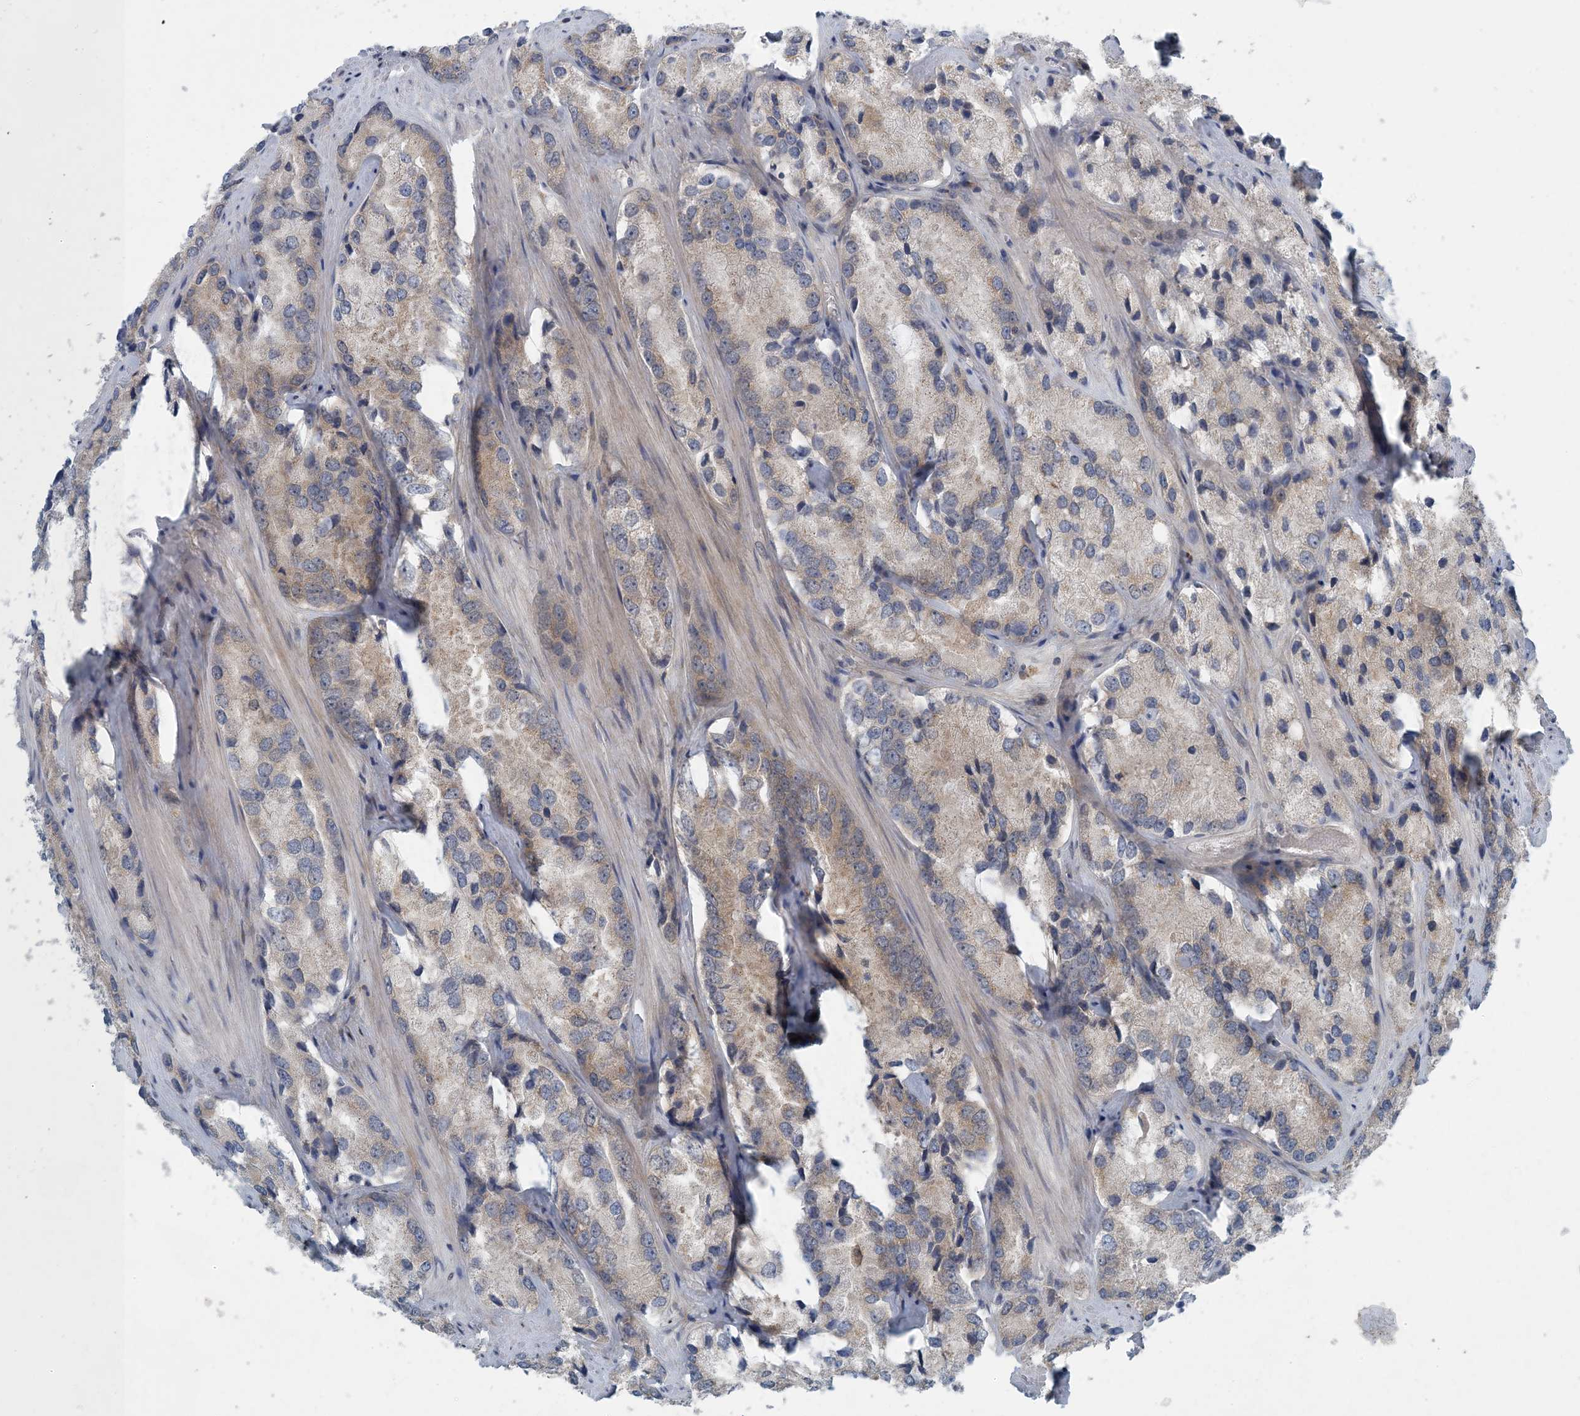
{"staining": {"intensity": "weak", "quantity": "25%-75%", "location": "cytoplasmic/membranous"}, "tissue": "prostate cancer", "cell_type": "Tumor cells", "image_type": "cancer", "snomed": [{"axis": "morphology", "description": "Adenocarcinoma, High grade"}, {"axis": "topography", "description": "Prostate"}], "caption": "The immunohistochemical stain labels weak cytoplasmic/membranous positivity in tumor cells of prostate high-grade adenocarcinoma tissue.", "gene": "HIKESHI", "patient": {"sex": "male", "age": 66}}